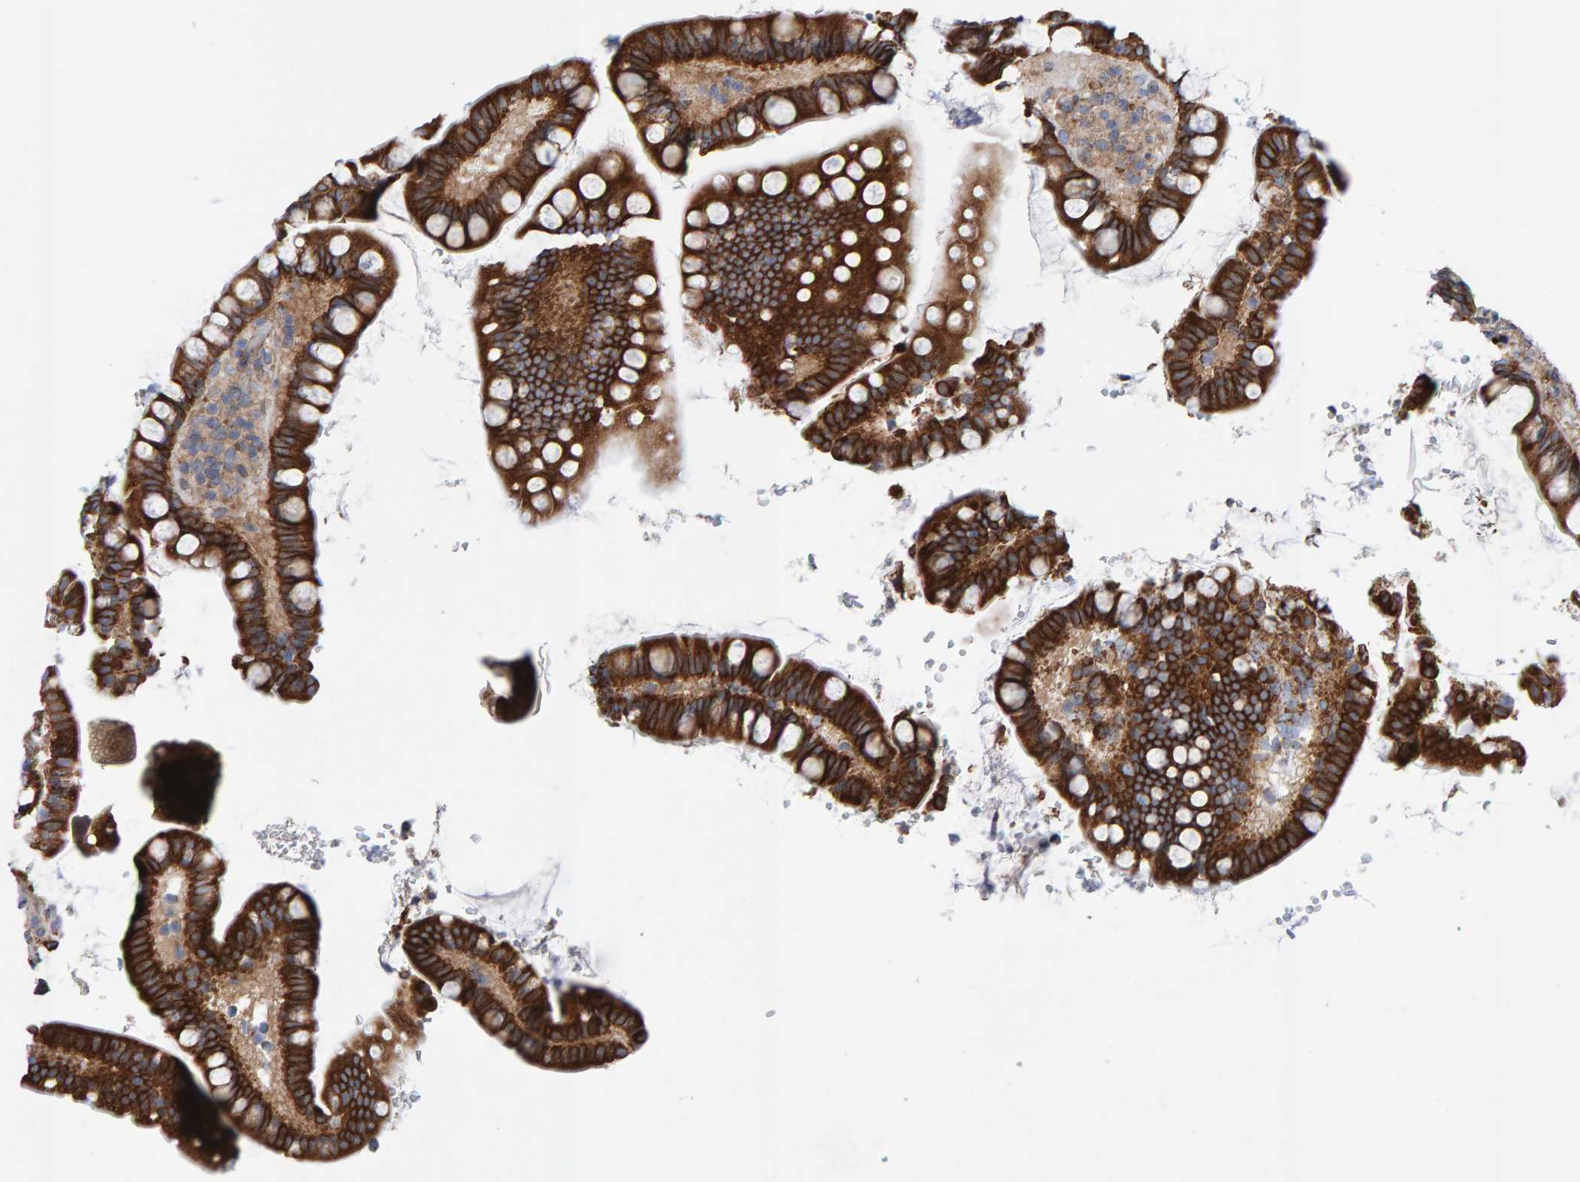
{"staining": {"intensity": "strong", "quantity": ">75%", "location": "cytoplasmic/membranous"}, "tissue": "small intestine", "cell_type": "Glandular cells", "image_type": "normal", "snomed": [{"axis": "morphology", "description": "Normal tissue, NOS"}, {"axis": "topography", "description": "Smooth muscle"}, {"axis": "topography", "description": "Small intestine"}], "caption": "DAB (3,3'-diaminobenzidine) immunohistochemical staining of unremarkable human small intestine displays strong cytoplasmic/membranous protein staining in approximately >75% of glandular cells. Using DAB (brown) and hematoxylin (blue) stains, captured at high magnification using brightfield microscopy.", "gene": "RGP1", "patient": {"sex": "female", "age": 84}}